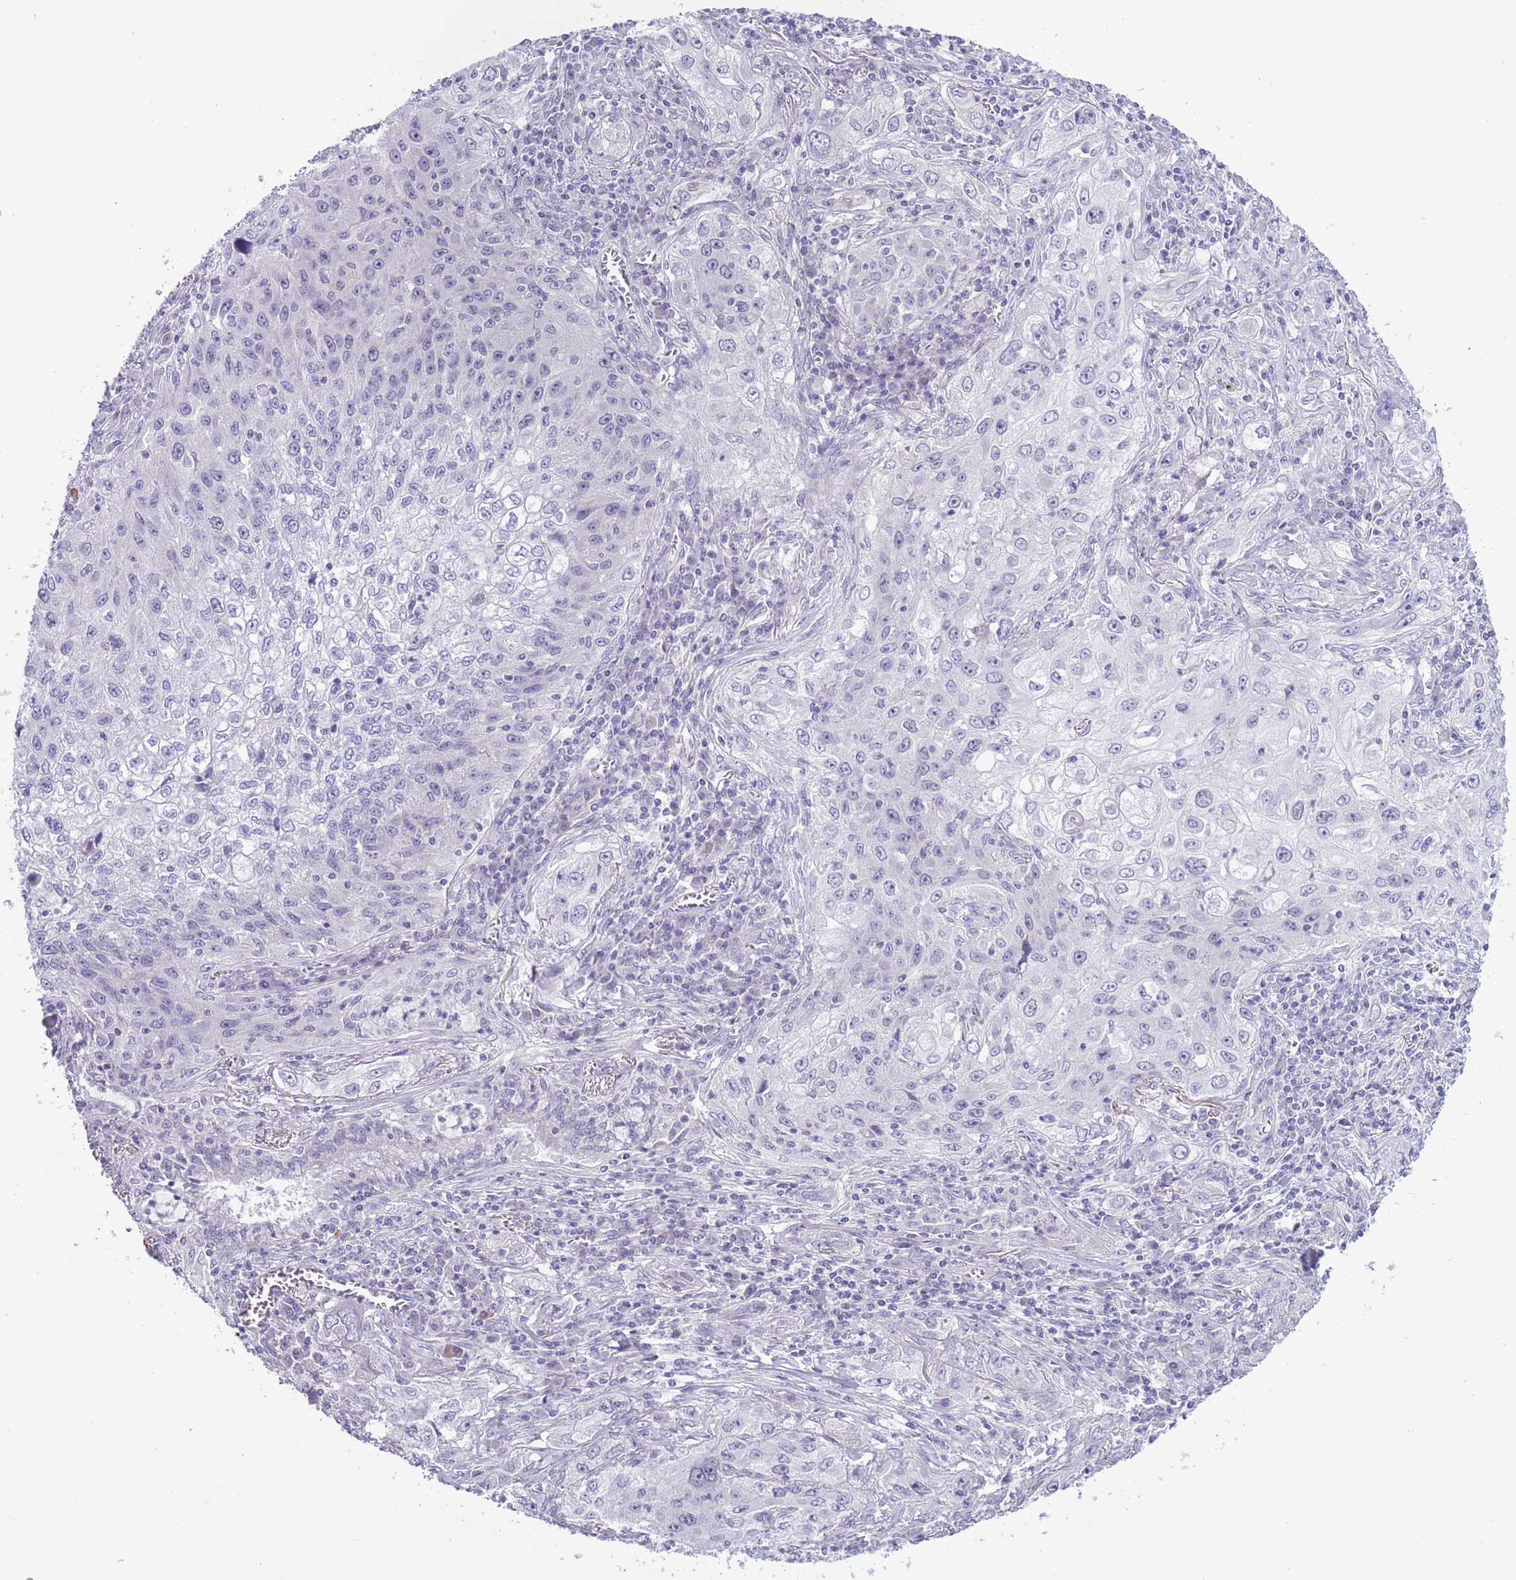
{"staining": {"intensity": "negative", "quantity": "none", "location": "none"}, "tissue": "lung cancer", "cell_type": "Tumor cells", "image_type": "cancer", "snomed": [{"axis": "morphology", "description": "Squamous cell carcinoma, NOS"}, {"axis": "topography", "description": "Lung"}], "caption": "Lung squamous cell carcinoma was stained to show a protein in brown. There is no significant positivity in tumor cells.", "gene": "NET1", "patient": {"sex": "female", "age": 69}}